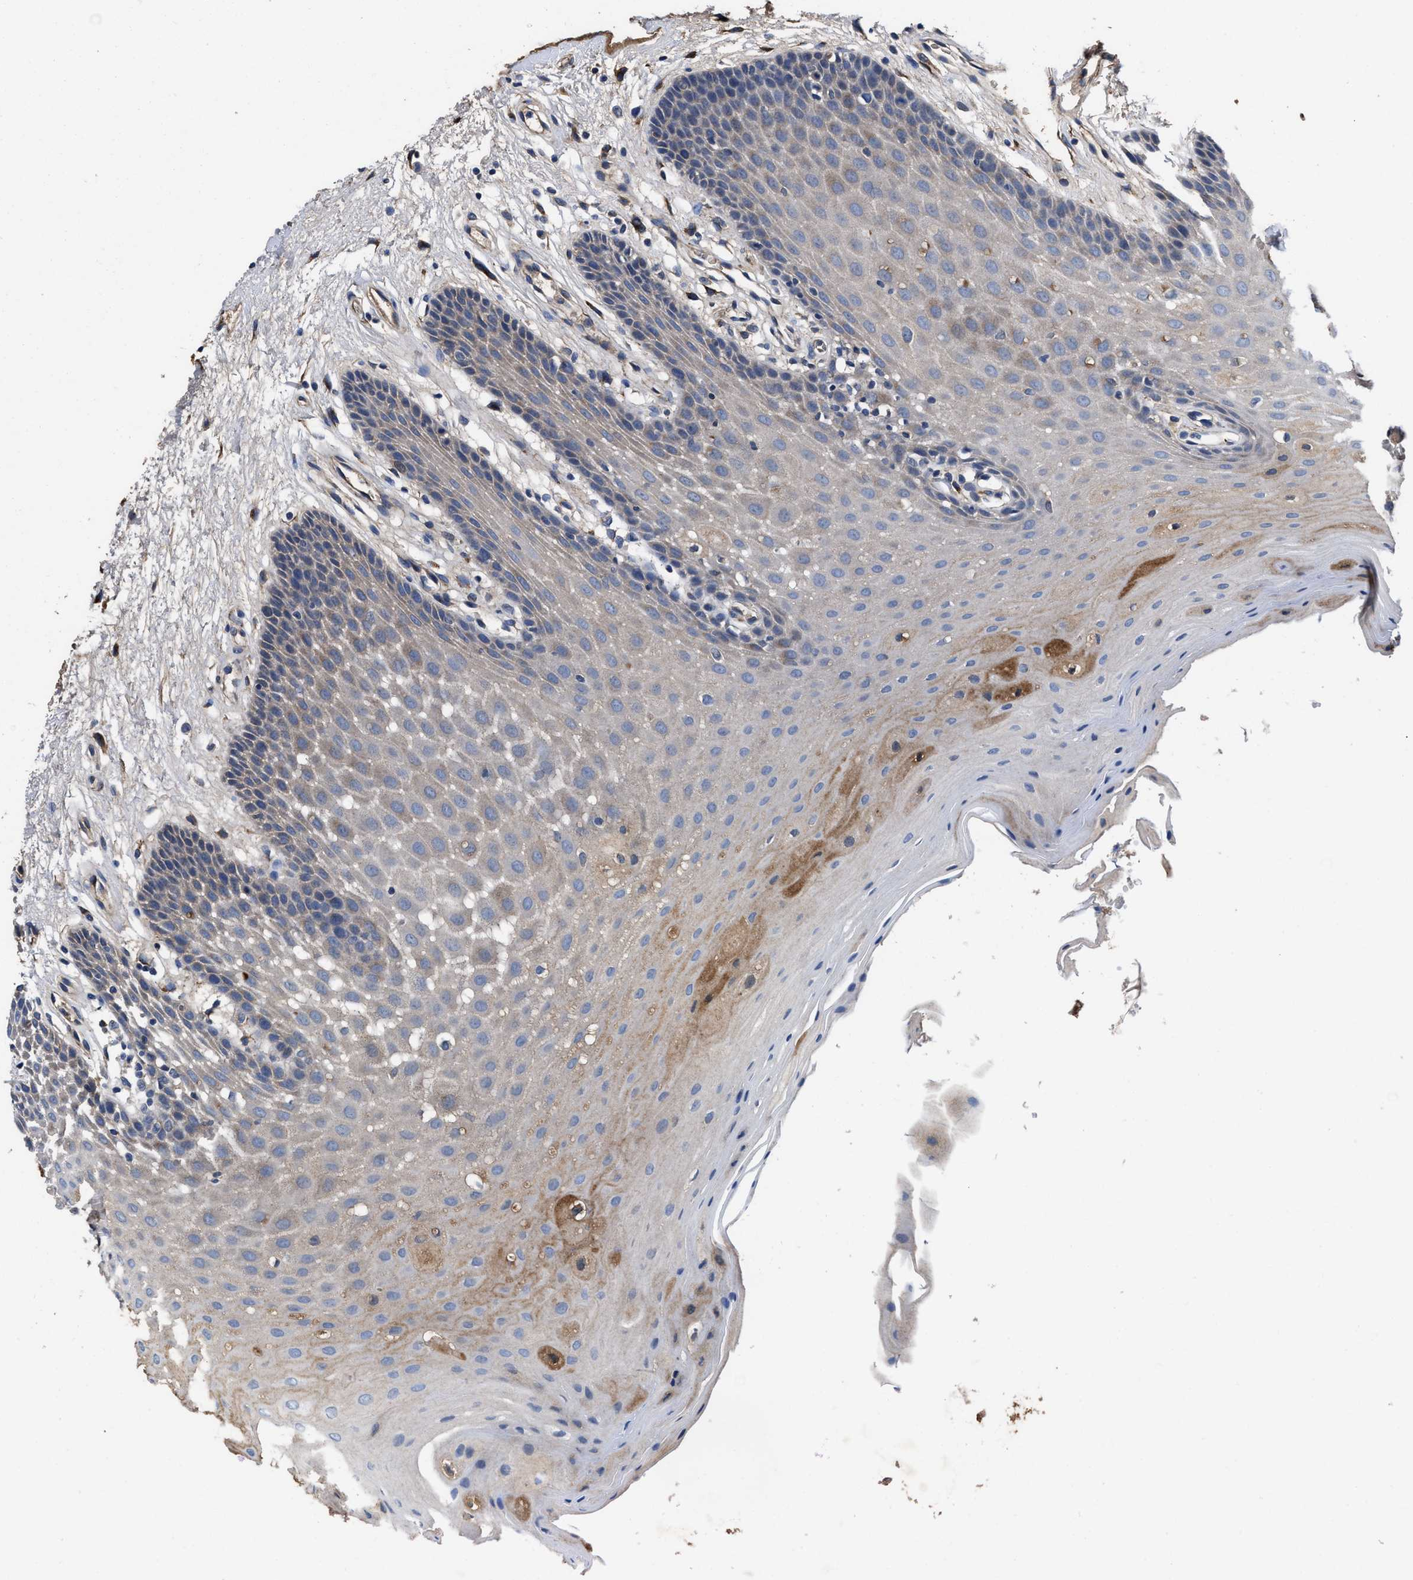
{"staining": {"intensity": "moderate", "quantity": "<25%", "location": "cytoplasmic/membranous"}, "tissue": "oral mucosa", "cell_type": "Squamous epithelial cells", "image_type": "normal", "snomed": [{"axis": "morphology", "description": "Normal tissue, NOS"}, {"axis": "morphology", "description": "Squamous cell carcinoma, NOS"}, {"axis": "topography", "description": "Oral tissue"}, {"axis": "topography", "description": "Head-Neck"}], "caption": "Normal oral mucosa exhibits moderate cytoplasmic/membranous staining in approximately <25% of squamous epithelial cells The protein is shown in brown color, while the nuclei are stained blue..", "gene": "IDNK", "patient": {"sex": "male", "age": 71}}